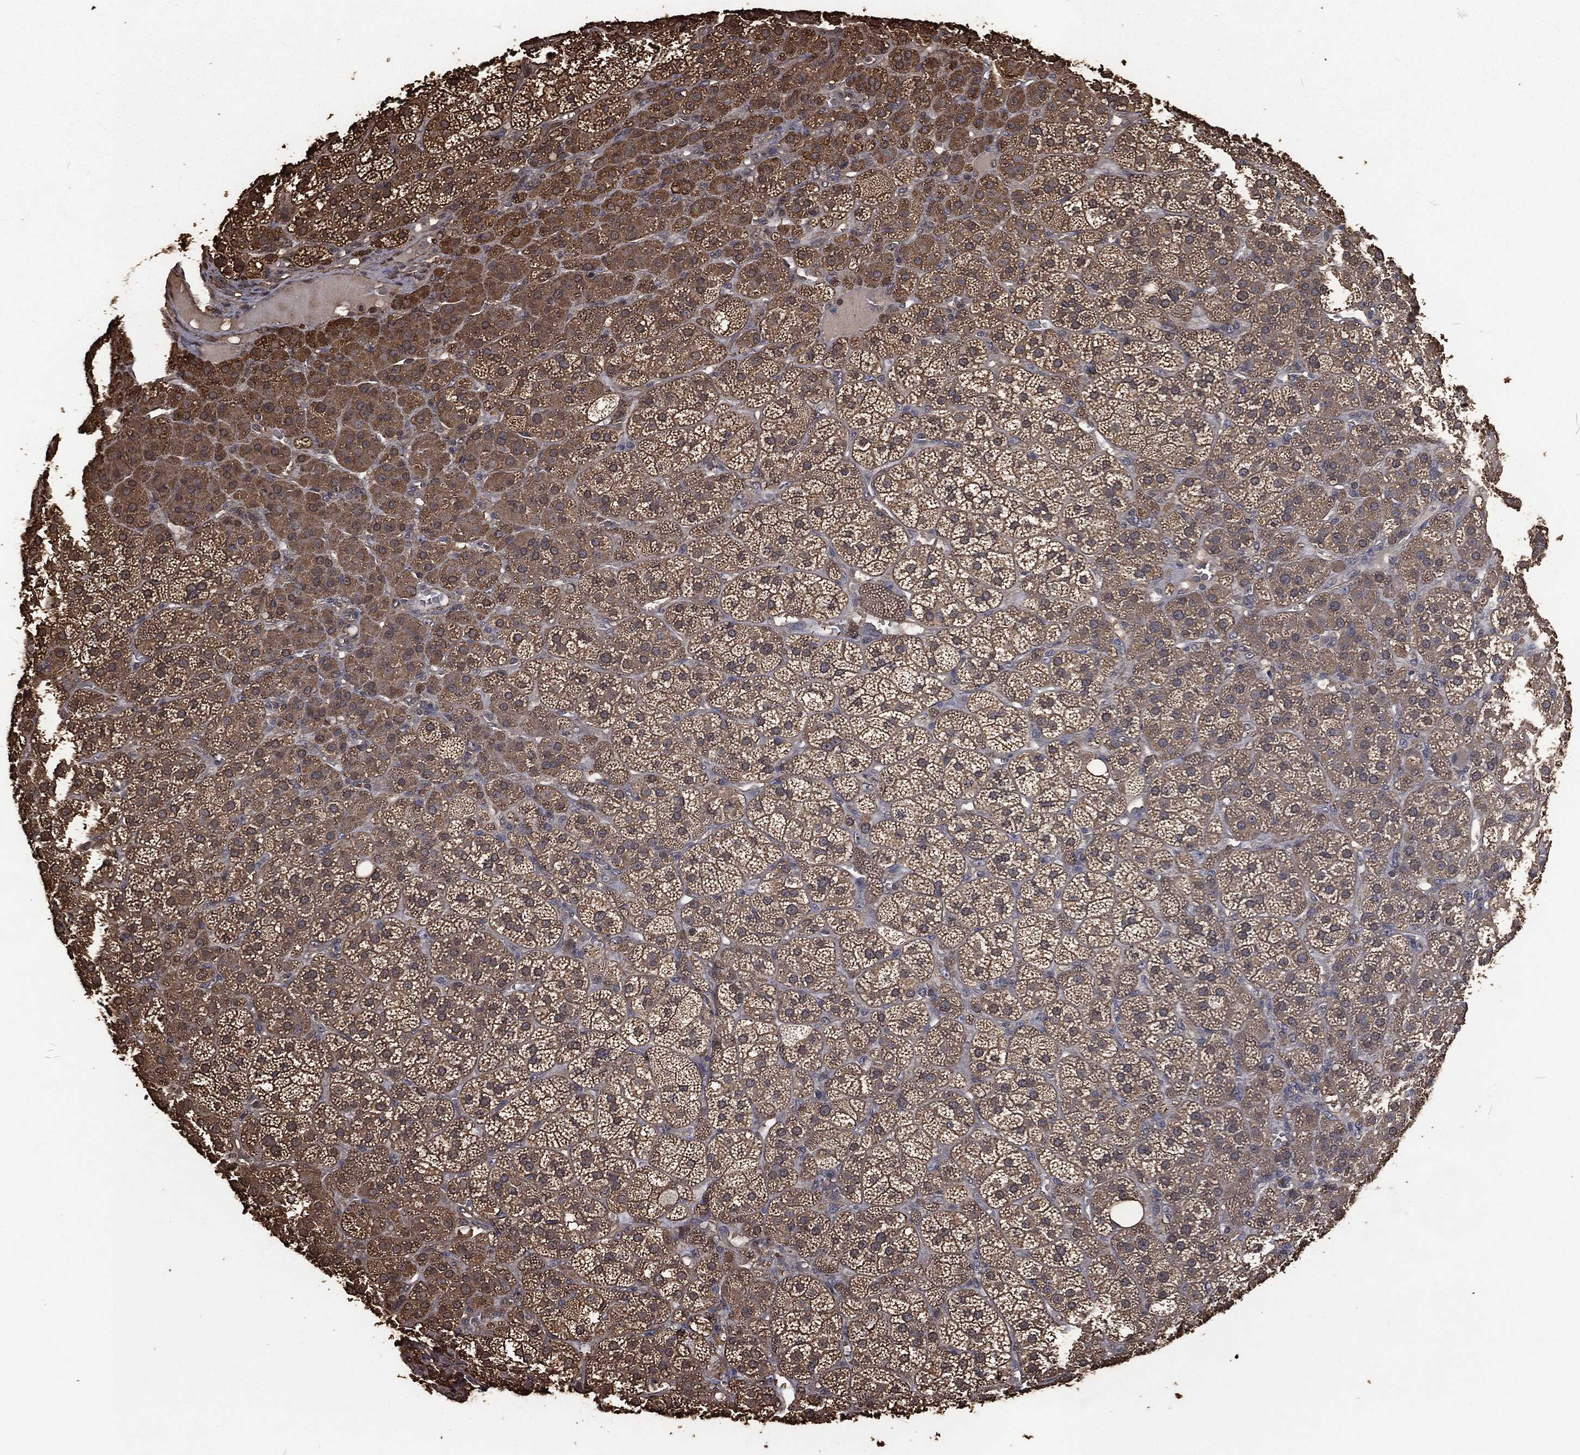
{"staining": {"intensity": "moderate", "quantity": ">75%", "location": "cytoplasmic/membranous"}, "tissue": "adrenal gland", "cell_type": "Glandular cells", "image_type": "normal", "snomed": [{"axis": "morphology", "description": "Normal tissue, NOS"}, {"axis": "topography", "description": "Adrenal gland"}], "caption": "Protein analysis of unremarkable adrenal gland exhibits moderate cytoplasmic/membranous staining in about >75% of glandular cells.", "gene": "PRDX4", "patient": {"sex": "female", "age": 60}}